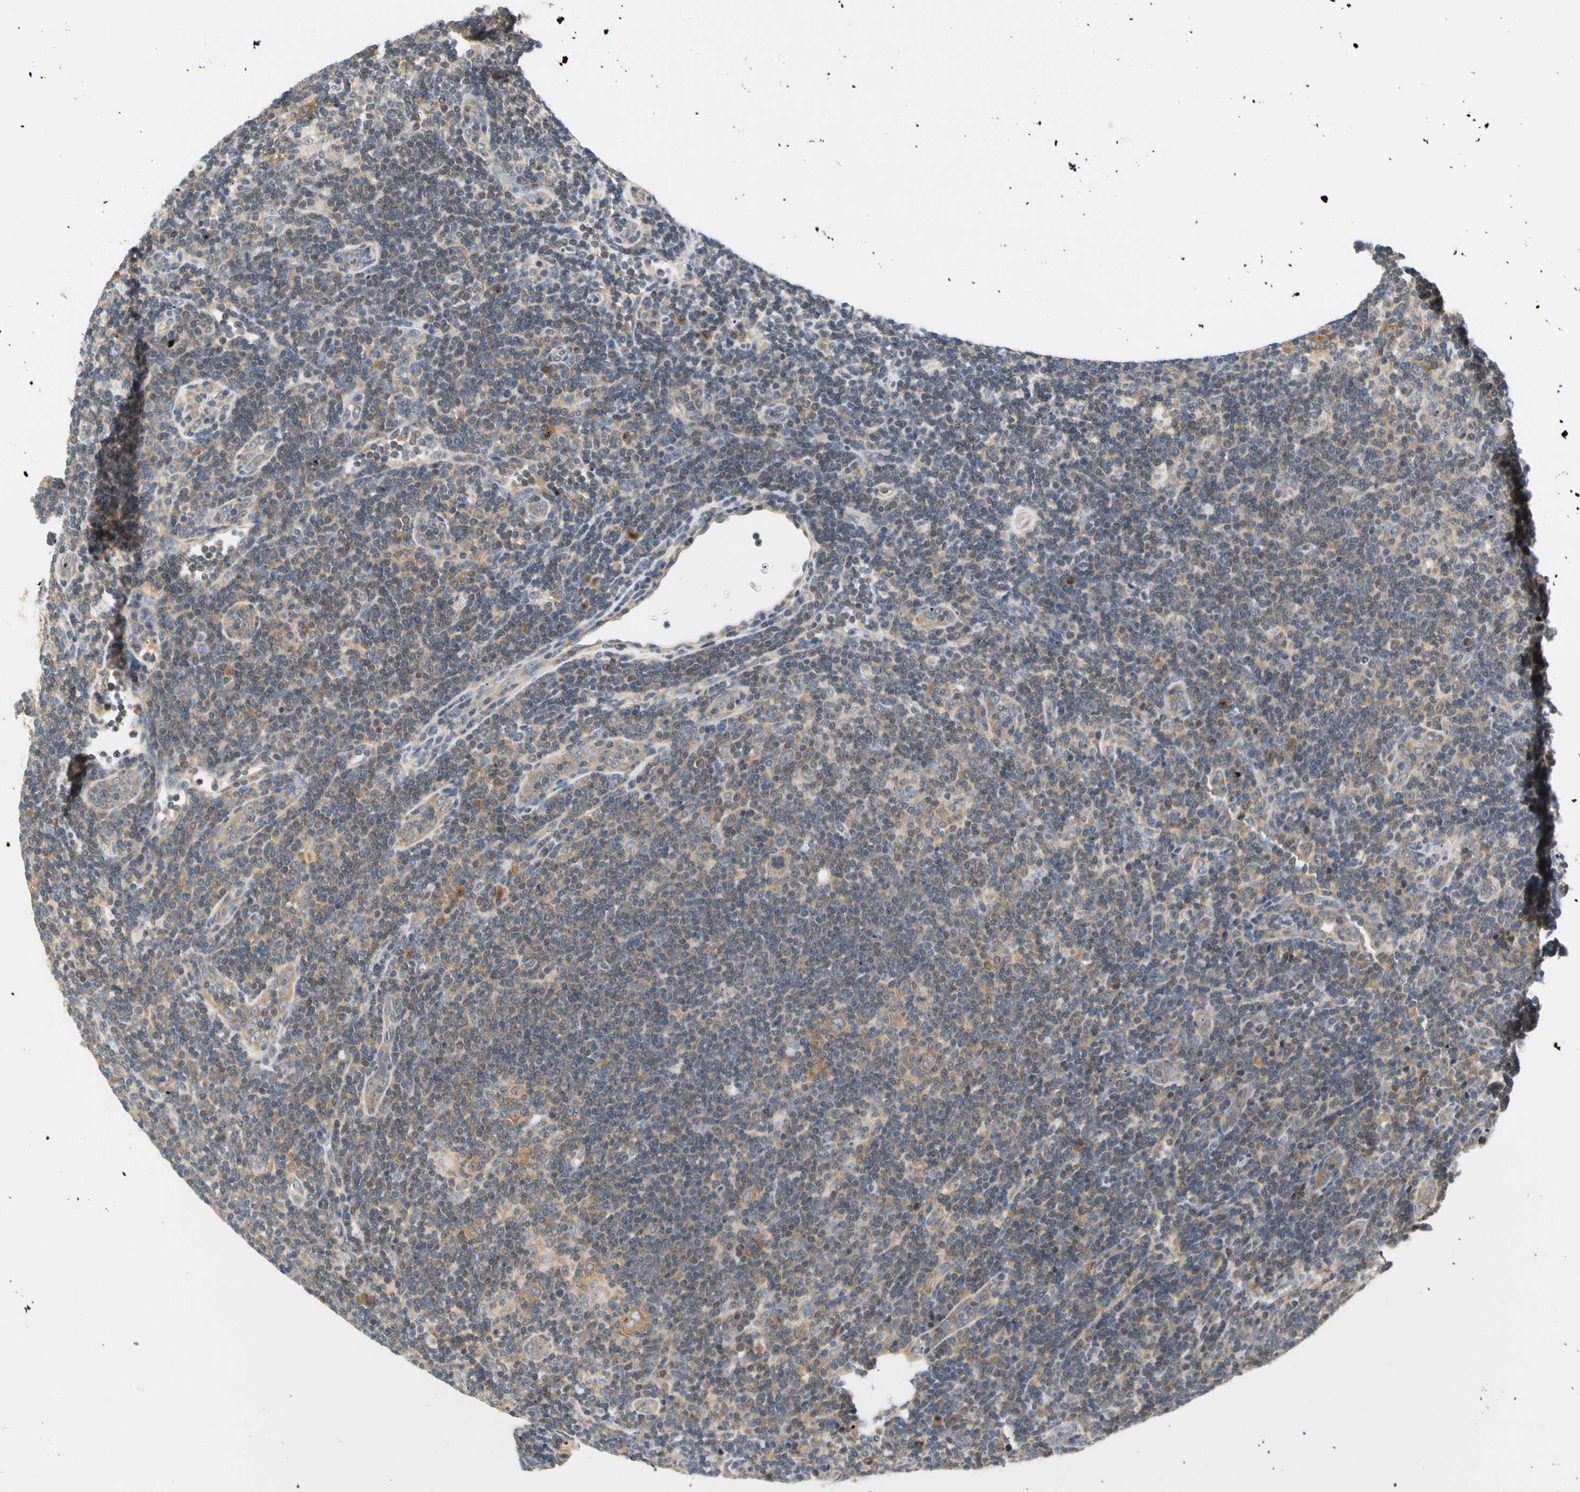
{"staining": {"intensity": "moderate", "quantity": ">75%", "location": "cytoplasmic/membranous"}, "tissue": "lymphoma", "cell_type": "Tumor cells", "image_type": "cancer", "snomed": [{"axis": "morphology", "description": "Hodgkin's disease, NOS"}, {"axis": "topography", "description": "Lymph node"}], "caption": "Protein expression analysis of lymphoma exhibits moderate cytoplasmic/membranous positivity in about >75% of tumor cells.", "gene": "LRRC47", "patient": {"sex": "female", "age": 57}}